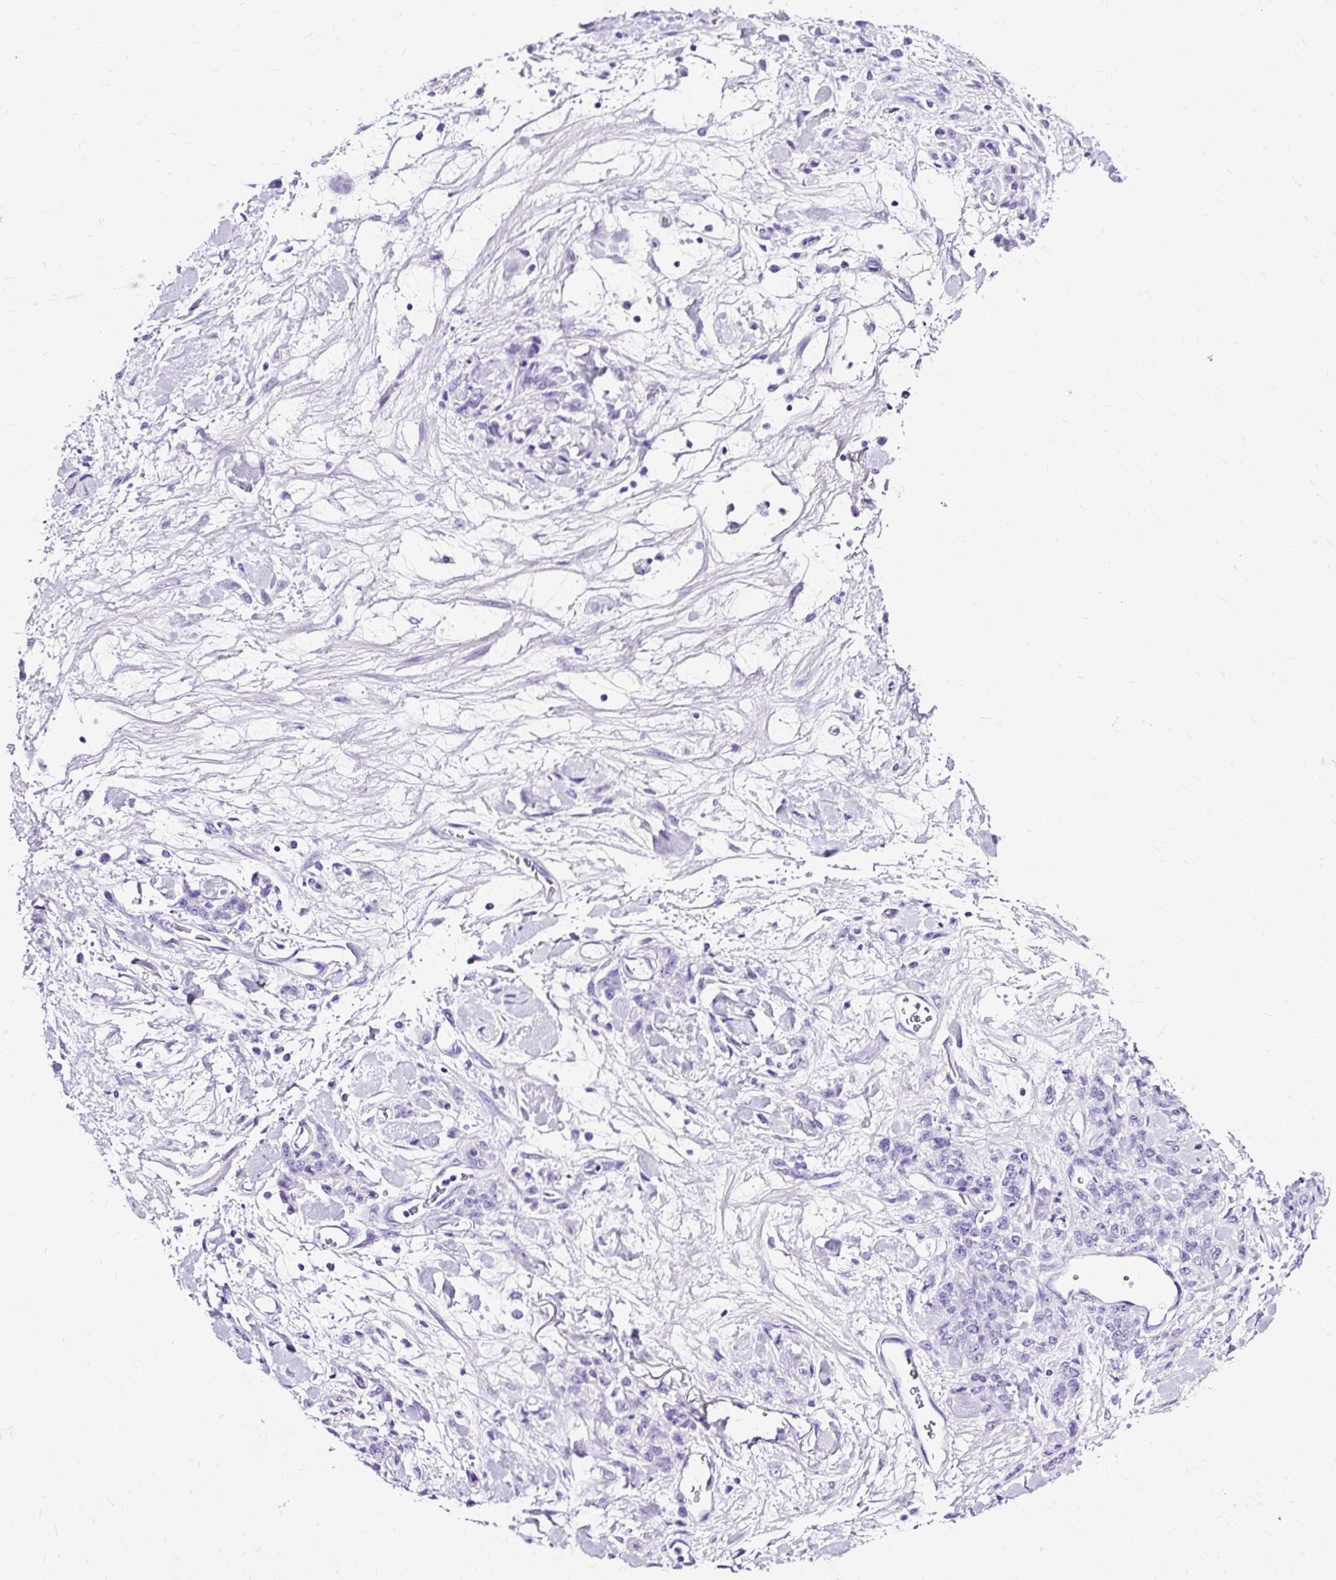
{"staining": {"intensity": "negative", "quantity": "none", "location": "none"}, "tissue": "stomach cancer", "cell_type": "Tumor cells", "image_type": "cancer", "snomed": [{"axis": "morphology", "description": "Normal tissue, NOS"}, {"axis": "morphology", "description": "Adenocarcinoma, NOS"}, {"axis": "topography", "description": "Stomach"}], "caption": "DAB immunohistochemical staining of human adenocarcinoma (stomach) reveals no significant expression in tumor cells.", "gene": "SLC8A2", "patient": {"sex": "male", "age": 82}}